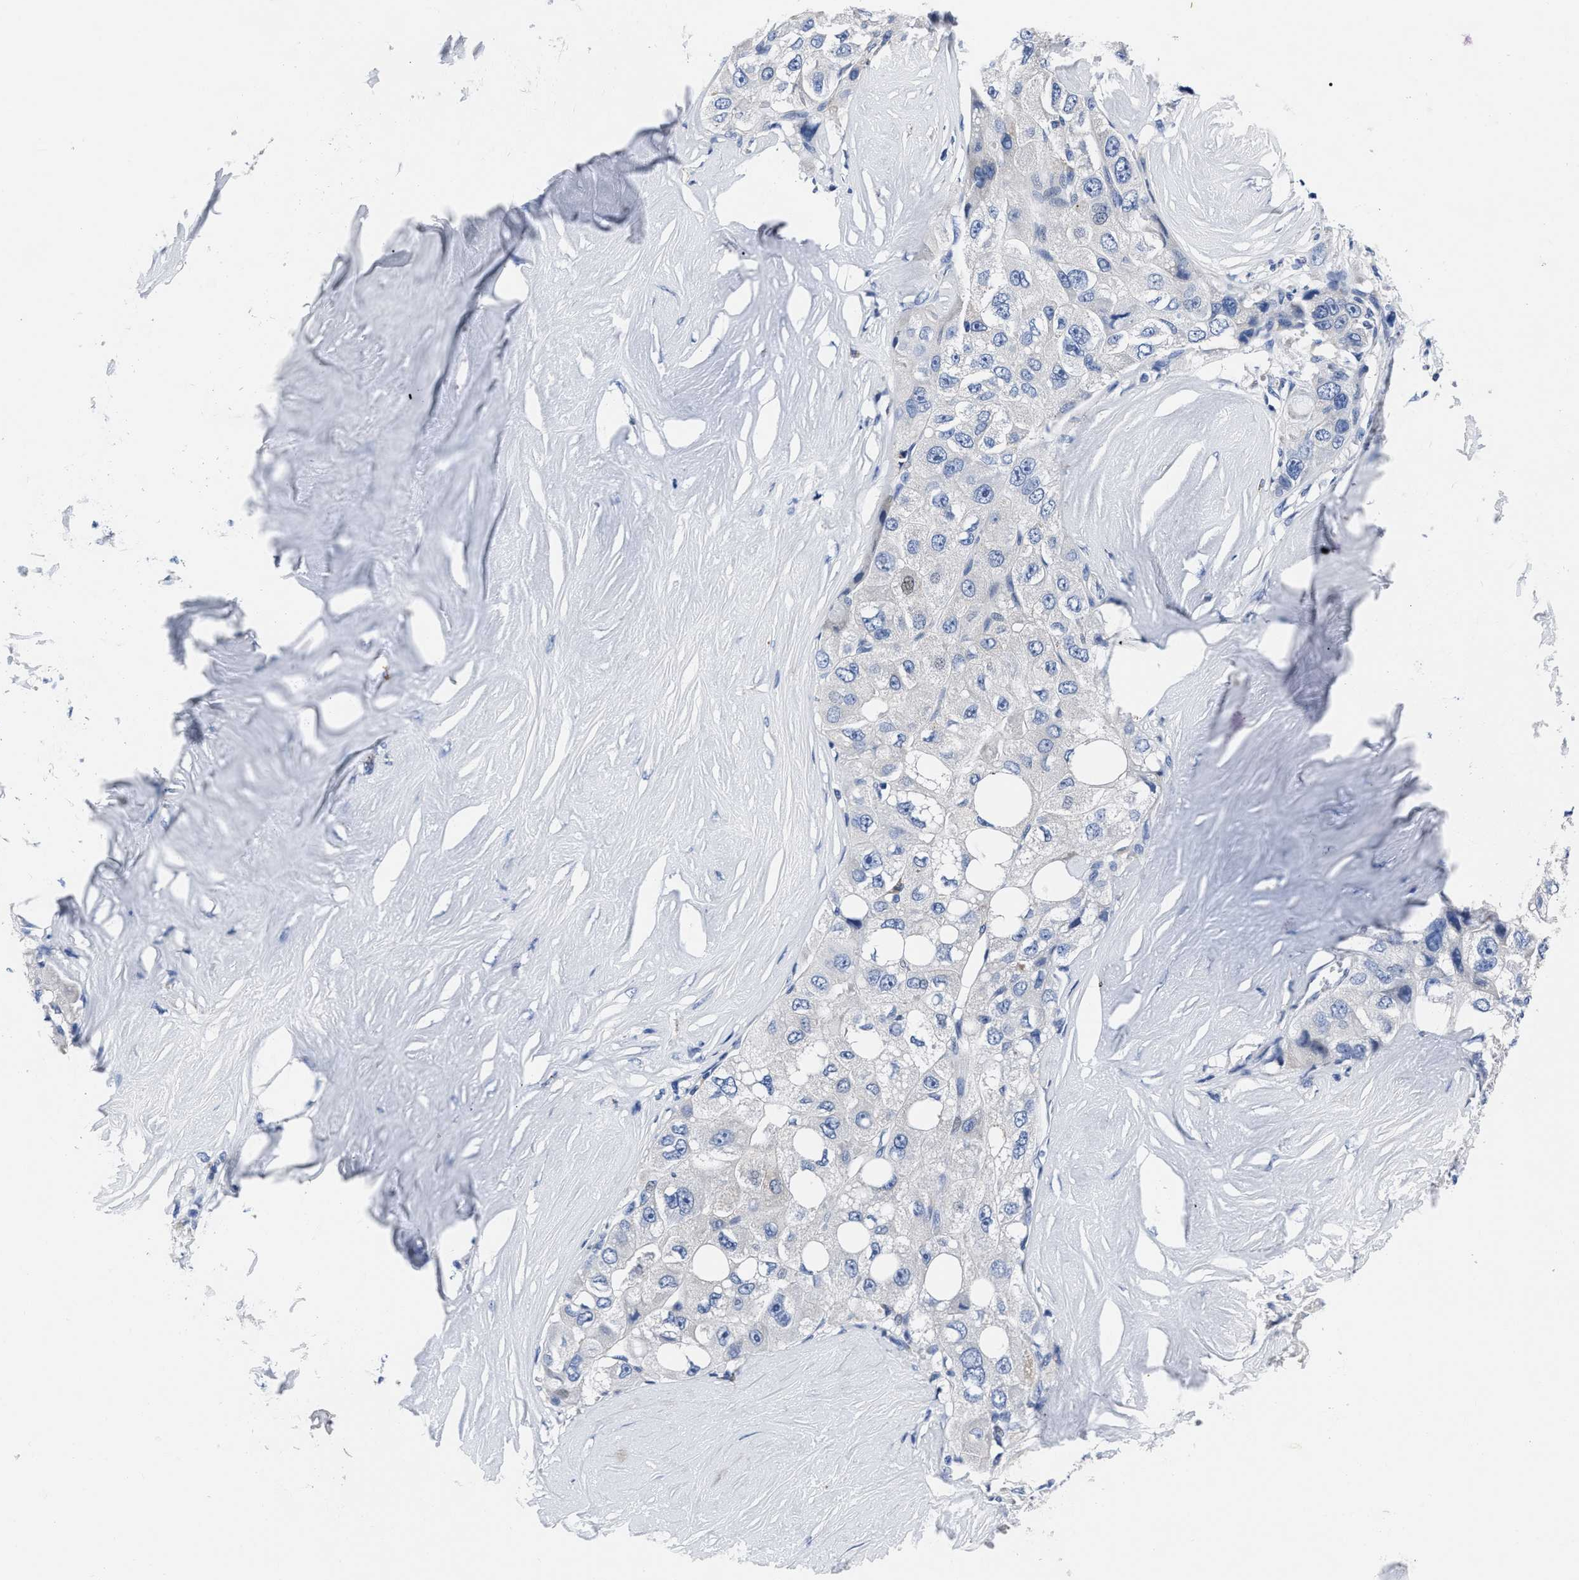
{"staining": {"intensity": "negative", "quantity": "none", "location": "none"}, "tissue": "liver cancer", "cell_type": "Tumor cells", "image_type": "cancer", "snomed": [{"axis": "morphology", "description": "Carcinoma, Hepatocellular, NOS"}, {"axis": "topography", "description": "Liver"}], "caption": "Tumor cells show no significant staining in liver hepatocellular carcinoma.", "gene": "MOV10L1", "patient": {"sex": "male", "age": 80}}